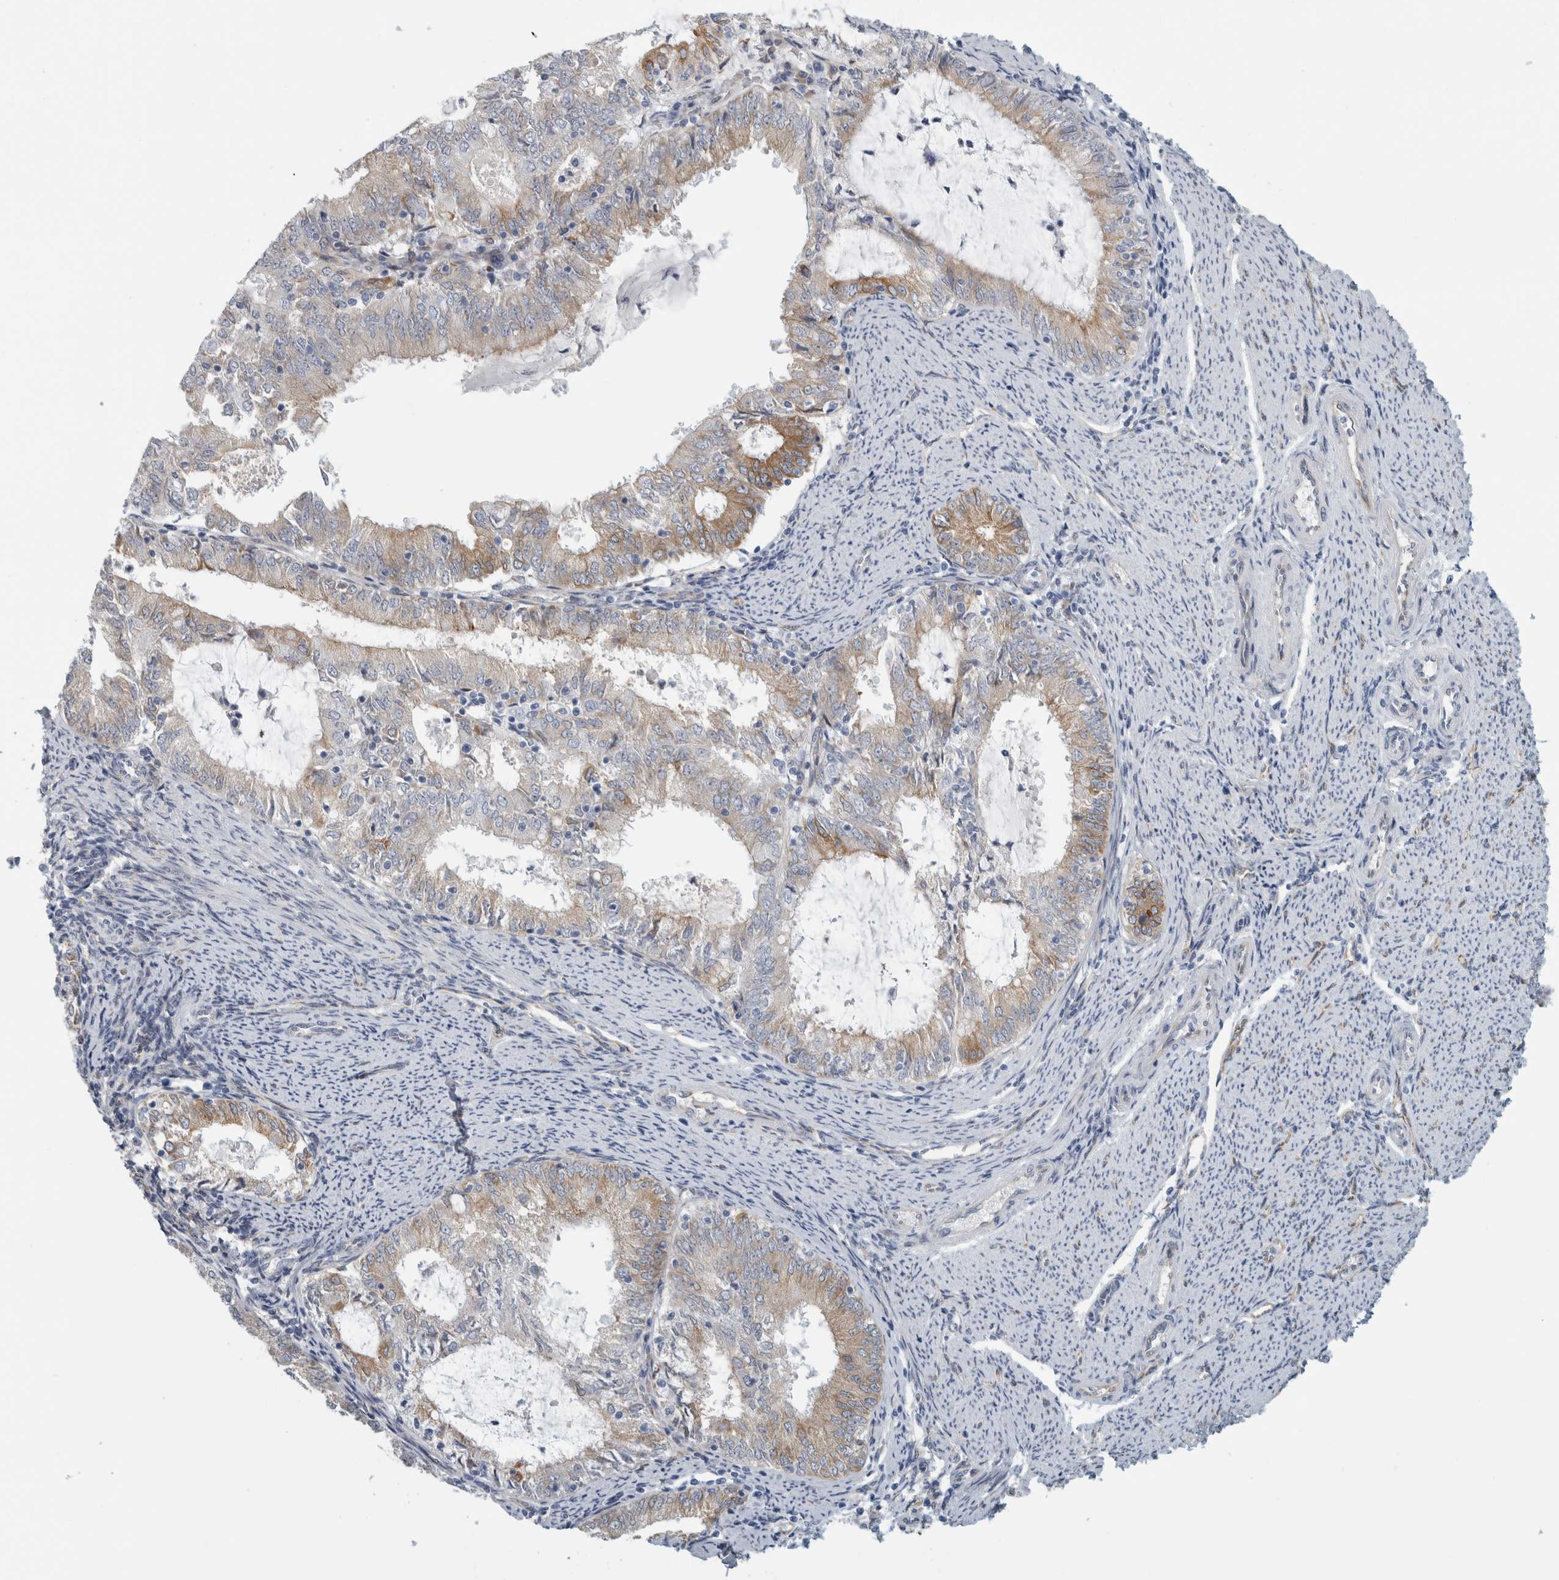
{"staining": {"intensity": "weak", "quantity": "<25%", "location": "cytoplasmic/membranous"}, "tissue": "endometrial cancer", "cell_type": "Tumor cells", "image_type": "cancer", "snomed": [{"axis": "morphology", "description": "Adenocarcinoma, NOS"}, {"axis": "topography", "description": "Endometrium"}], "caption": "Endometrial cancer (adenocarcinoma) stained for a protein using immunohistochemistry (IHC) reveals no expression tumor cells.", "gene": "B3GNT3", "patient": {"sex": "female", "age": 57}}